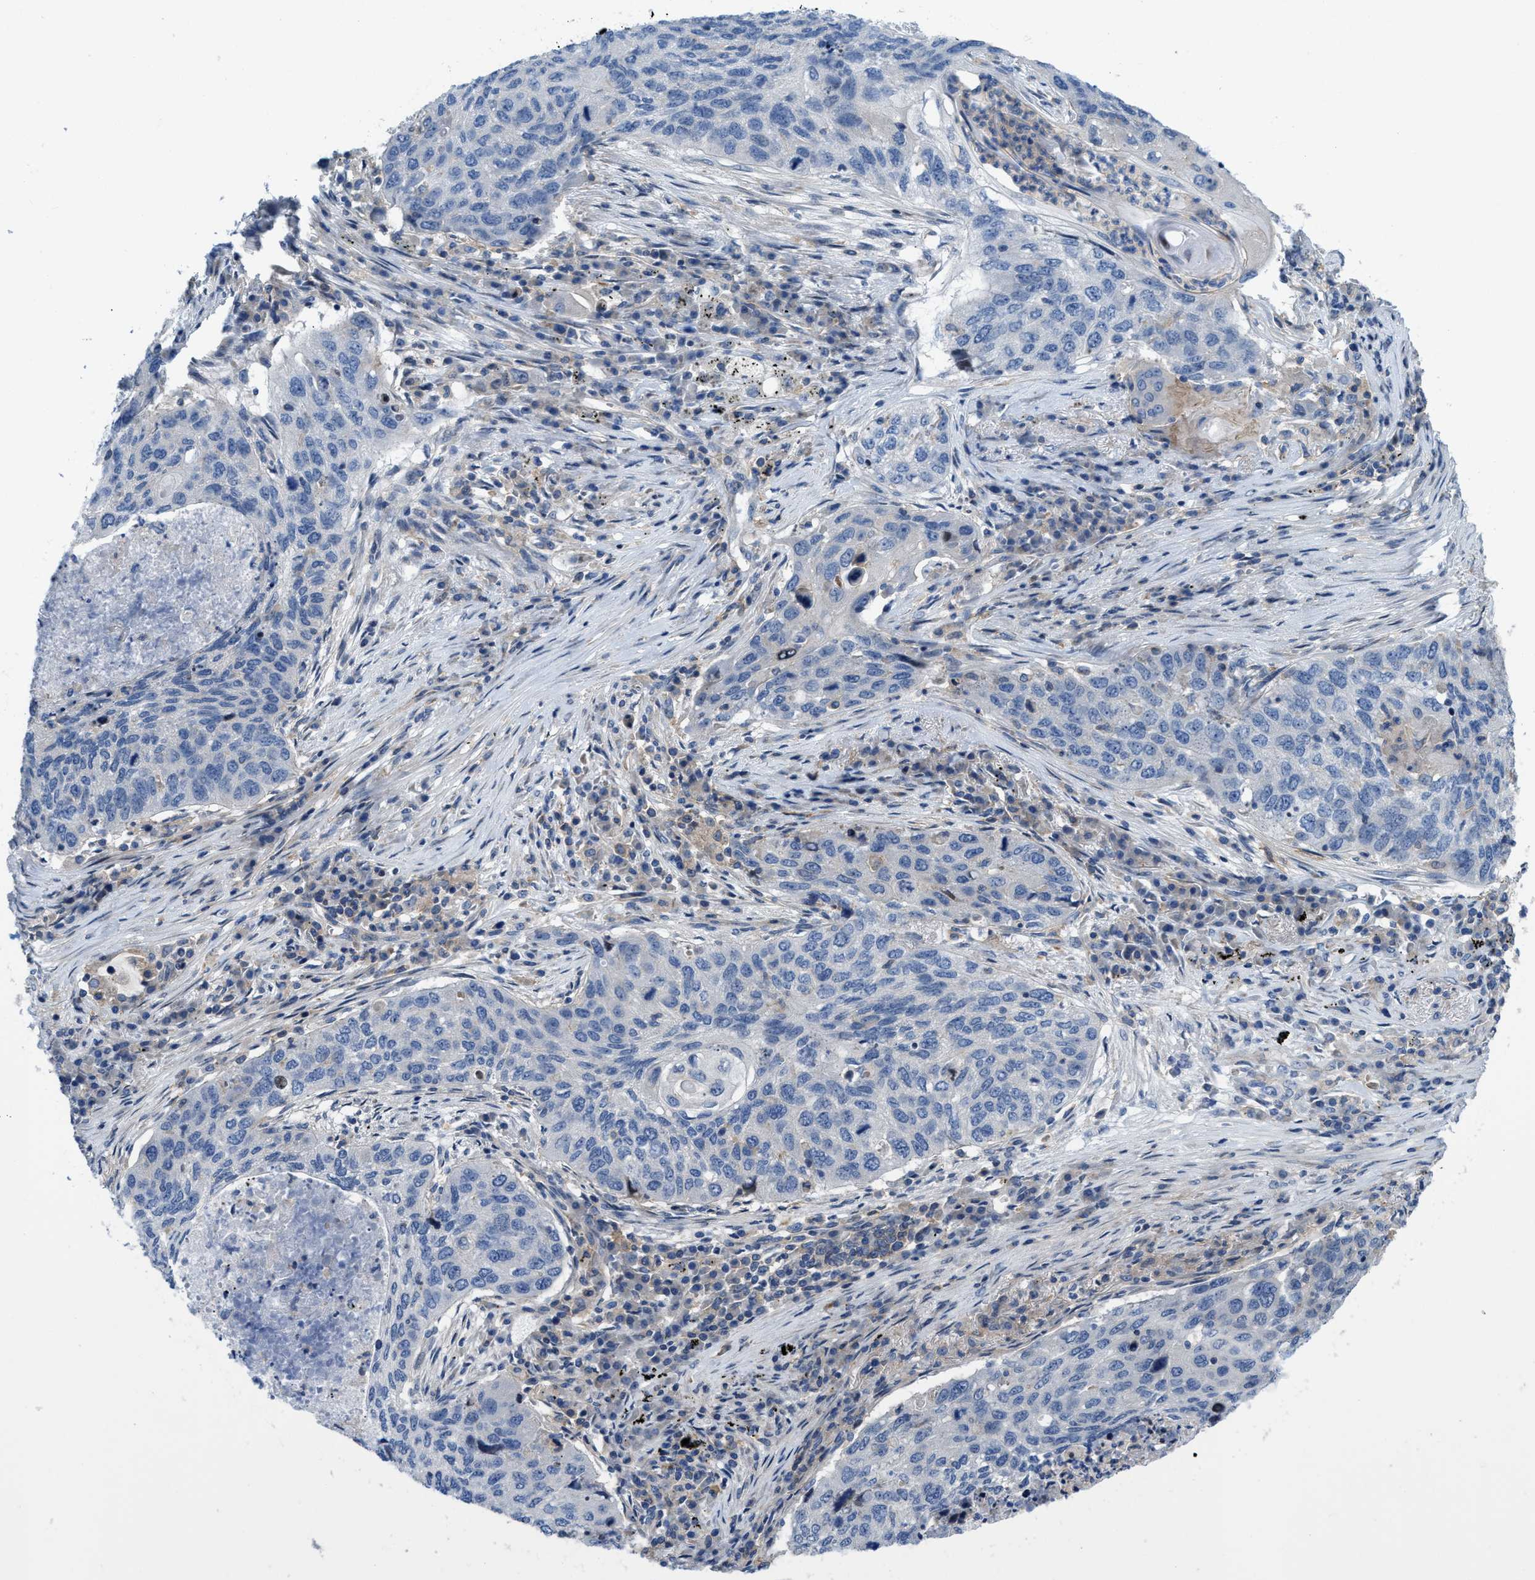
{"staining": {"intensity": "negative", "quantity": "none", "location": "none"}, "tissue": "lung cancer", "cell_type": "Tumor cells", "image_type": "cancer", "snomed": [{"axis": "morphology", "description": "Squamous cell carcinoma, NOS"}, {"axis": "topography", "description": "Lung"}], "caption": "Protein analysis of lung squamous cell carcinoma displays no significant expression in tumor cells.", "gene": "MYO18A", "patient": {"sex": "female", "age": 63}}